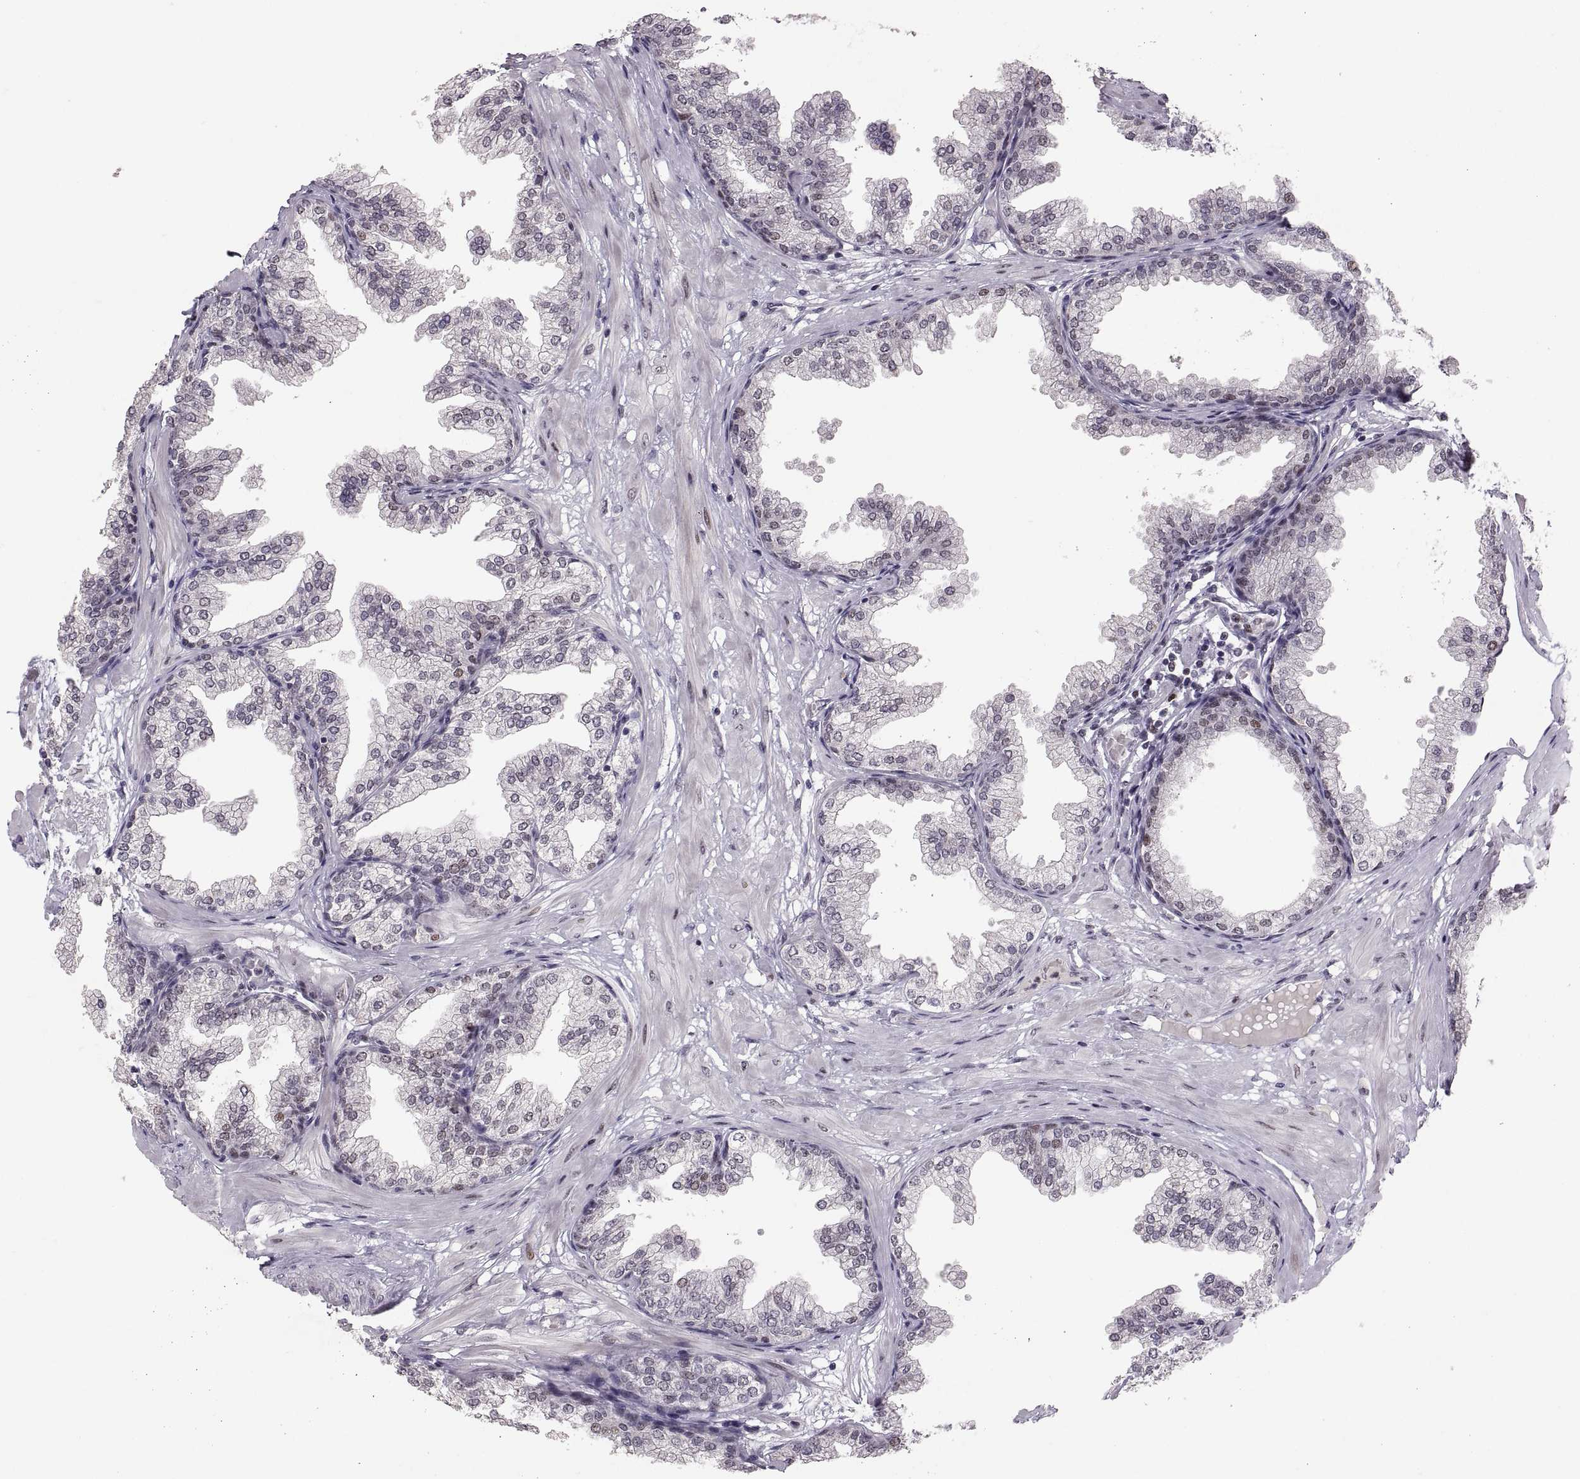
{"staining": {"intensity": "strong", "quantity": "<25%", "location": "nuclear"}, "tissue": "prostate", "cell_type": "Glandular cells", "image_type": "normal", "snomed": [{"axis": "morphology", "description": "Normal tissue, NOS"}, {"axis": "topography", "description": "Prostate"}], "caption": "Immunohistochemical staining of benign human prostate demonstrates strong nuclear protein staining in approximately <25% of glandular cells.", "gene": "SNAI1", "patient": {"sex": "male", "age": 37}}